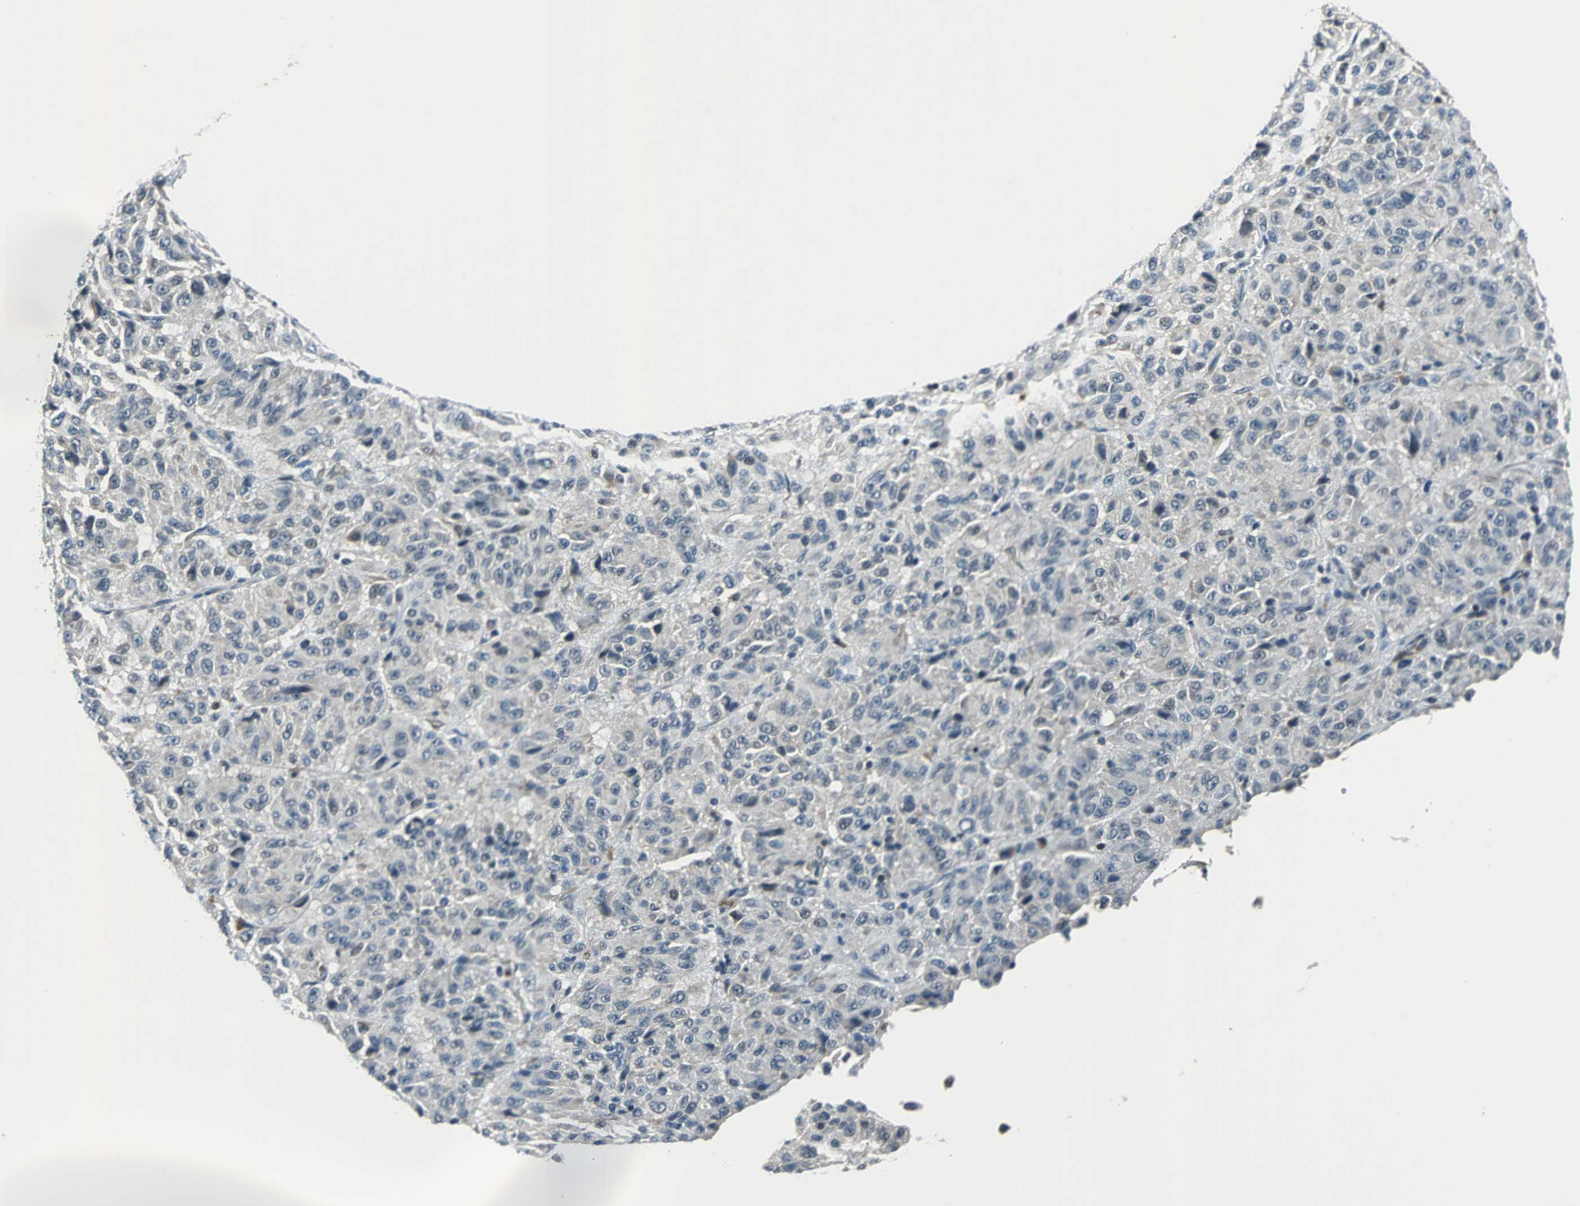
{"staining": {"intensity": "negative", "quantity": "none", "location": "none"}, "tissue": "melanoma", "cell_type": "Tumor cells", "image_type": "cancer", "snomed": [{"axis": "morphology", "description": "Malignant melanoma, Metastatic site"}, {"axis": "topography", "description": "Lung"}], "caption": "An immunohistochemistry photomicrograph of malignant melanoma (metastatic site) is shown. There is no staining in tumor cells of malignant melanoma (metastatic site).", "gene": "USP28", "patient": {"sex": "male", "age": 64}}